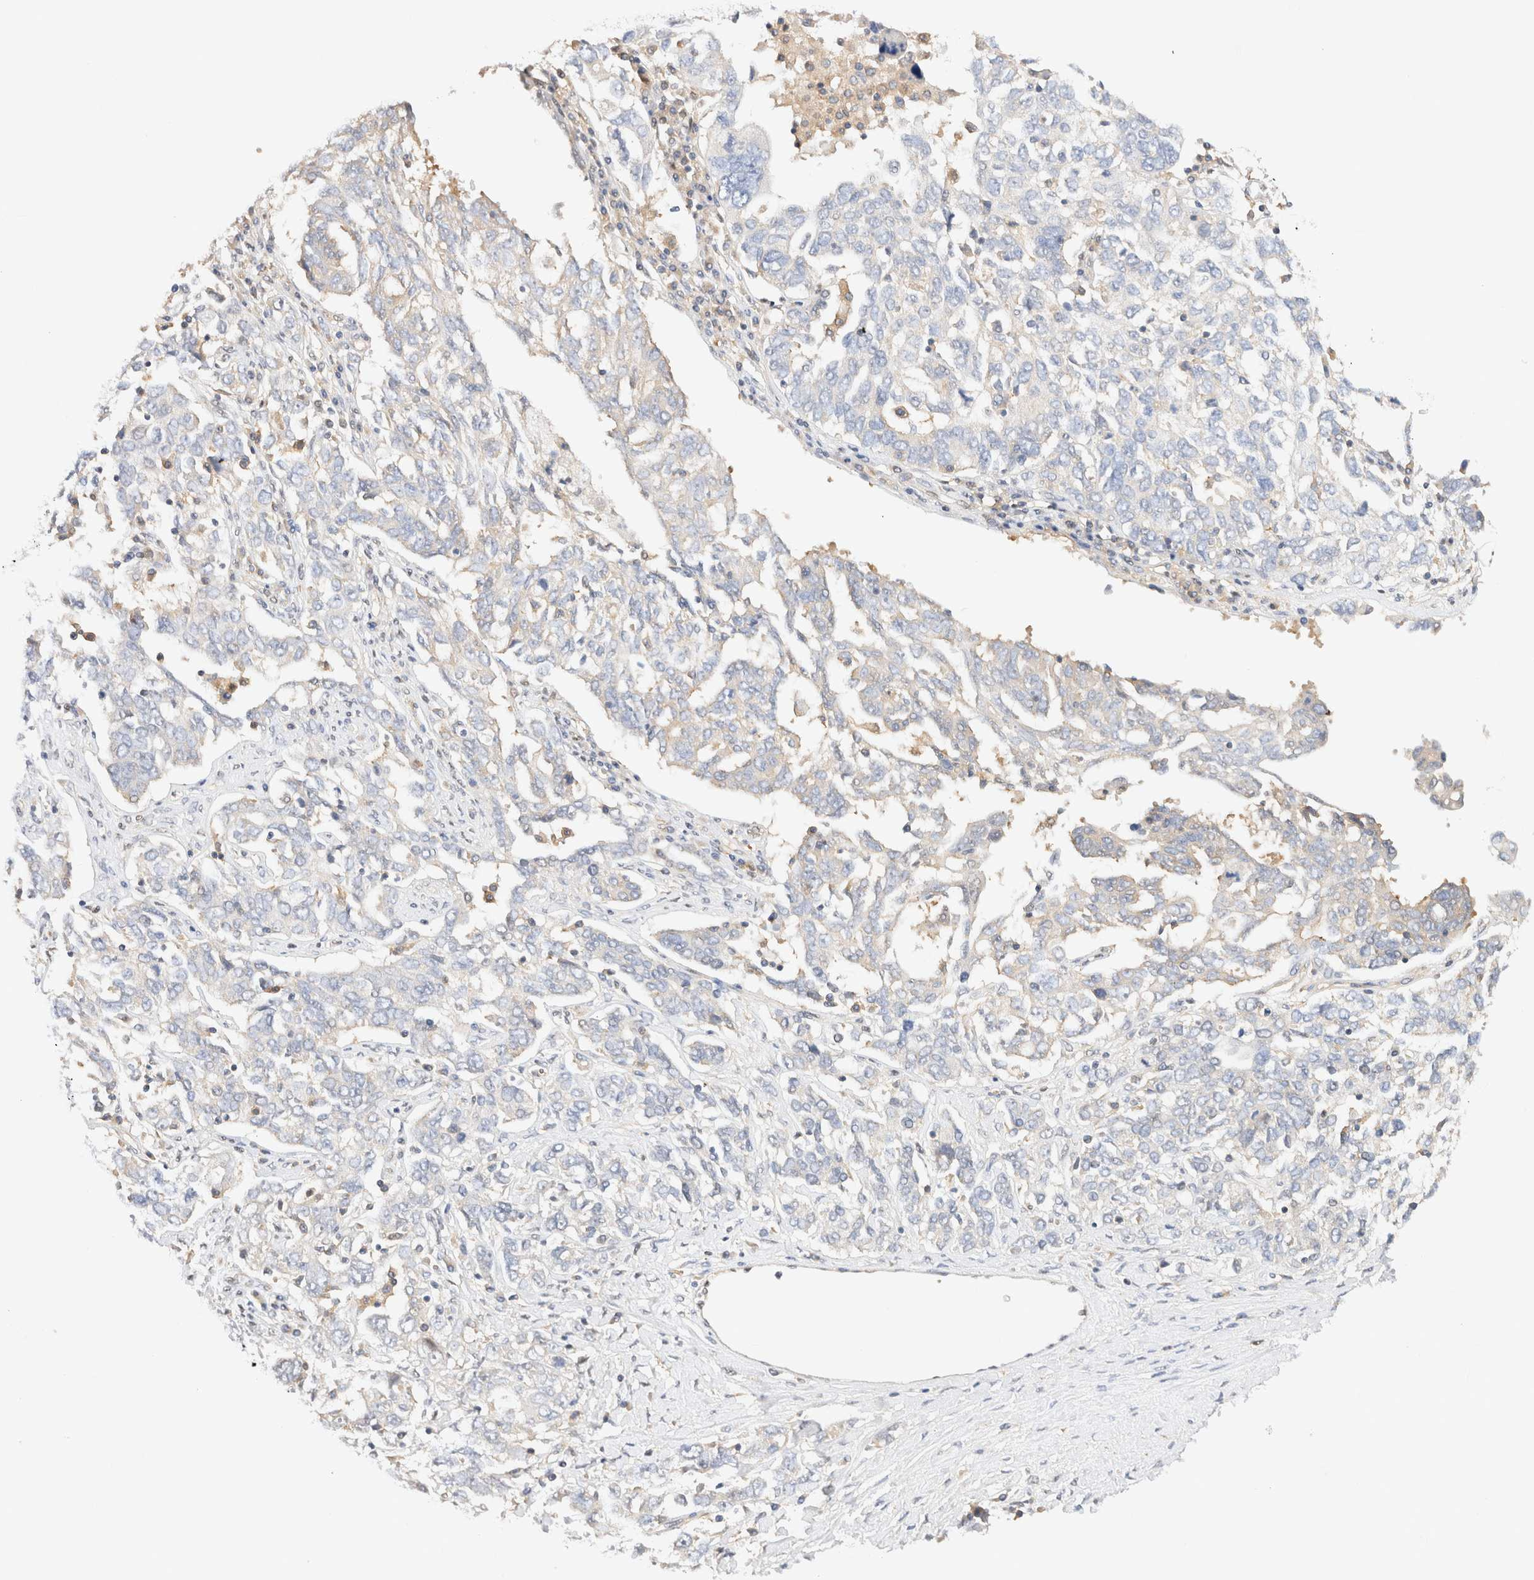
{"staining": {"intensity": "negative", "quantity": "none", "location": "none"}, "tissue": "ovarian cancer", "cell_type": "Tumor cells", "image_type": "cancer", "snomed": [{"axis": "morphology", "description": "Carcinoma, endometroid"}, {"axis": "topography", "description": "Ovary"}], "caption": "Tumor cells are negative for protein expression in human ovarian cancer (endometroid carcinoma).", "gene": "RABEP1", "patient": {"sex": "female", "age": 62}}